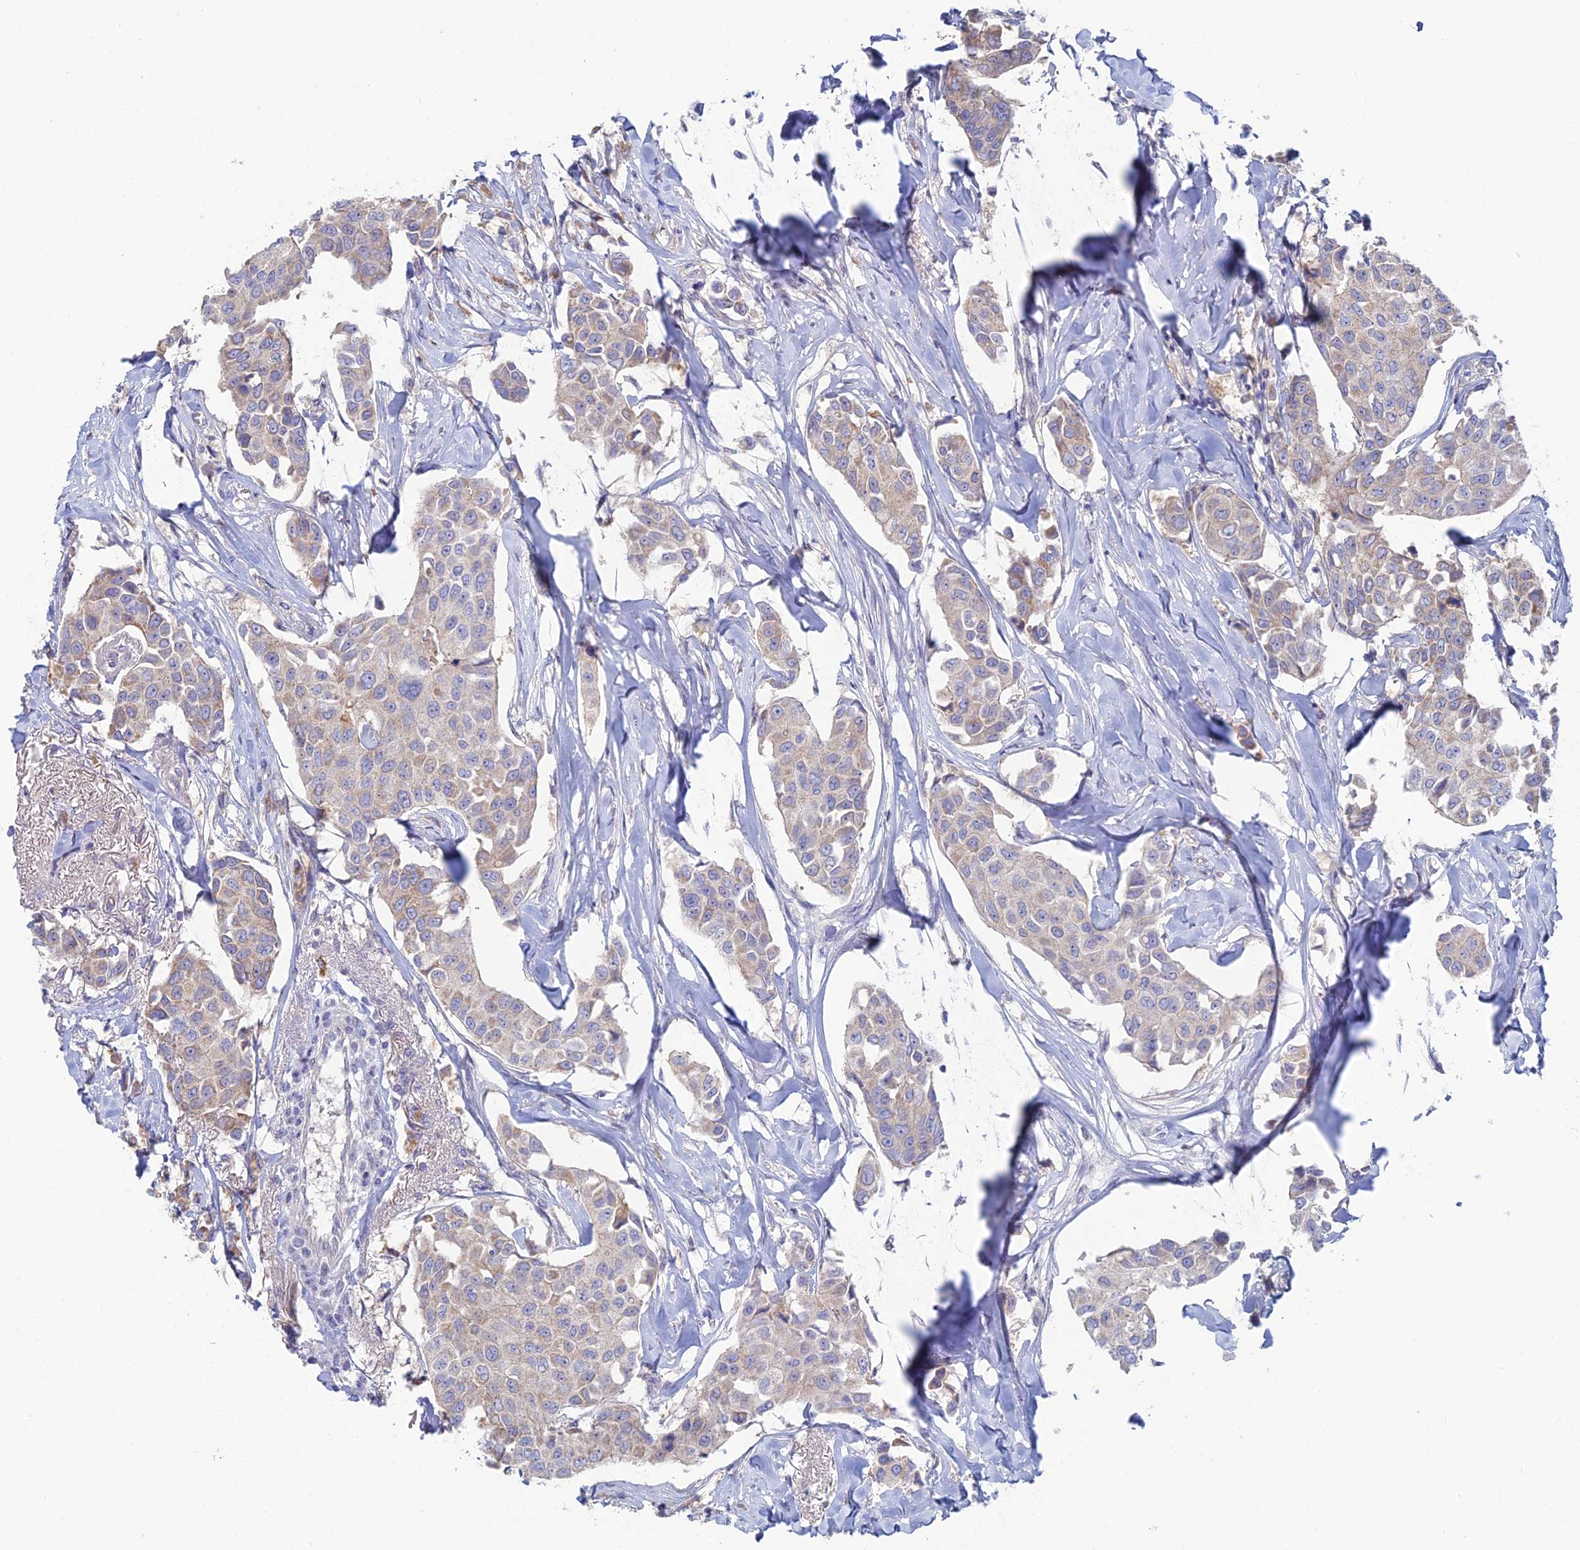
{"staining": {"intensity": "weak", "quantity": "<25%", "location": "cytoplasmic/membranous"}, "tissue": "breast cancer", "cell_type": "Tumor cells", "image_type": "cancer", "snomed": [{"axis": "morphology", "description": "Duct carcinoma"}, {"axis": "topography", "description": "Breast"}], "caption": "This micrograph is of infiltrating ductal carcinoma (breast) stained with immunohistochemistry (IHC) to label a protein in brown with the nuclei are counter-stained blue. There is no positivity in tumor cells. (DAB (3,3'-diaminobenzidine) immunohistochemistry (IHC), high magnification).", "gene": "ARL16", "patient": {"sex": "female", "age": 80}}